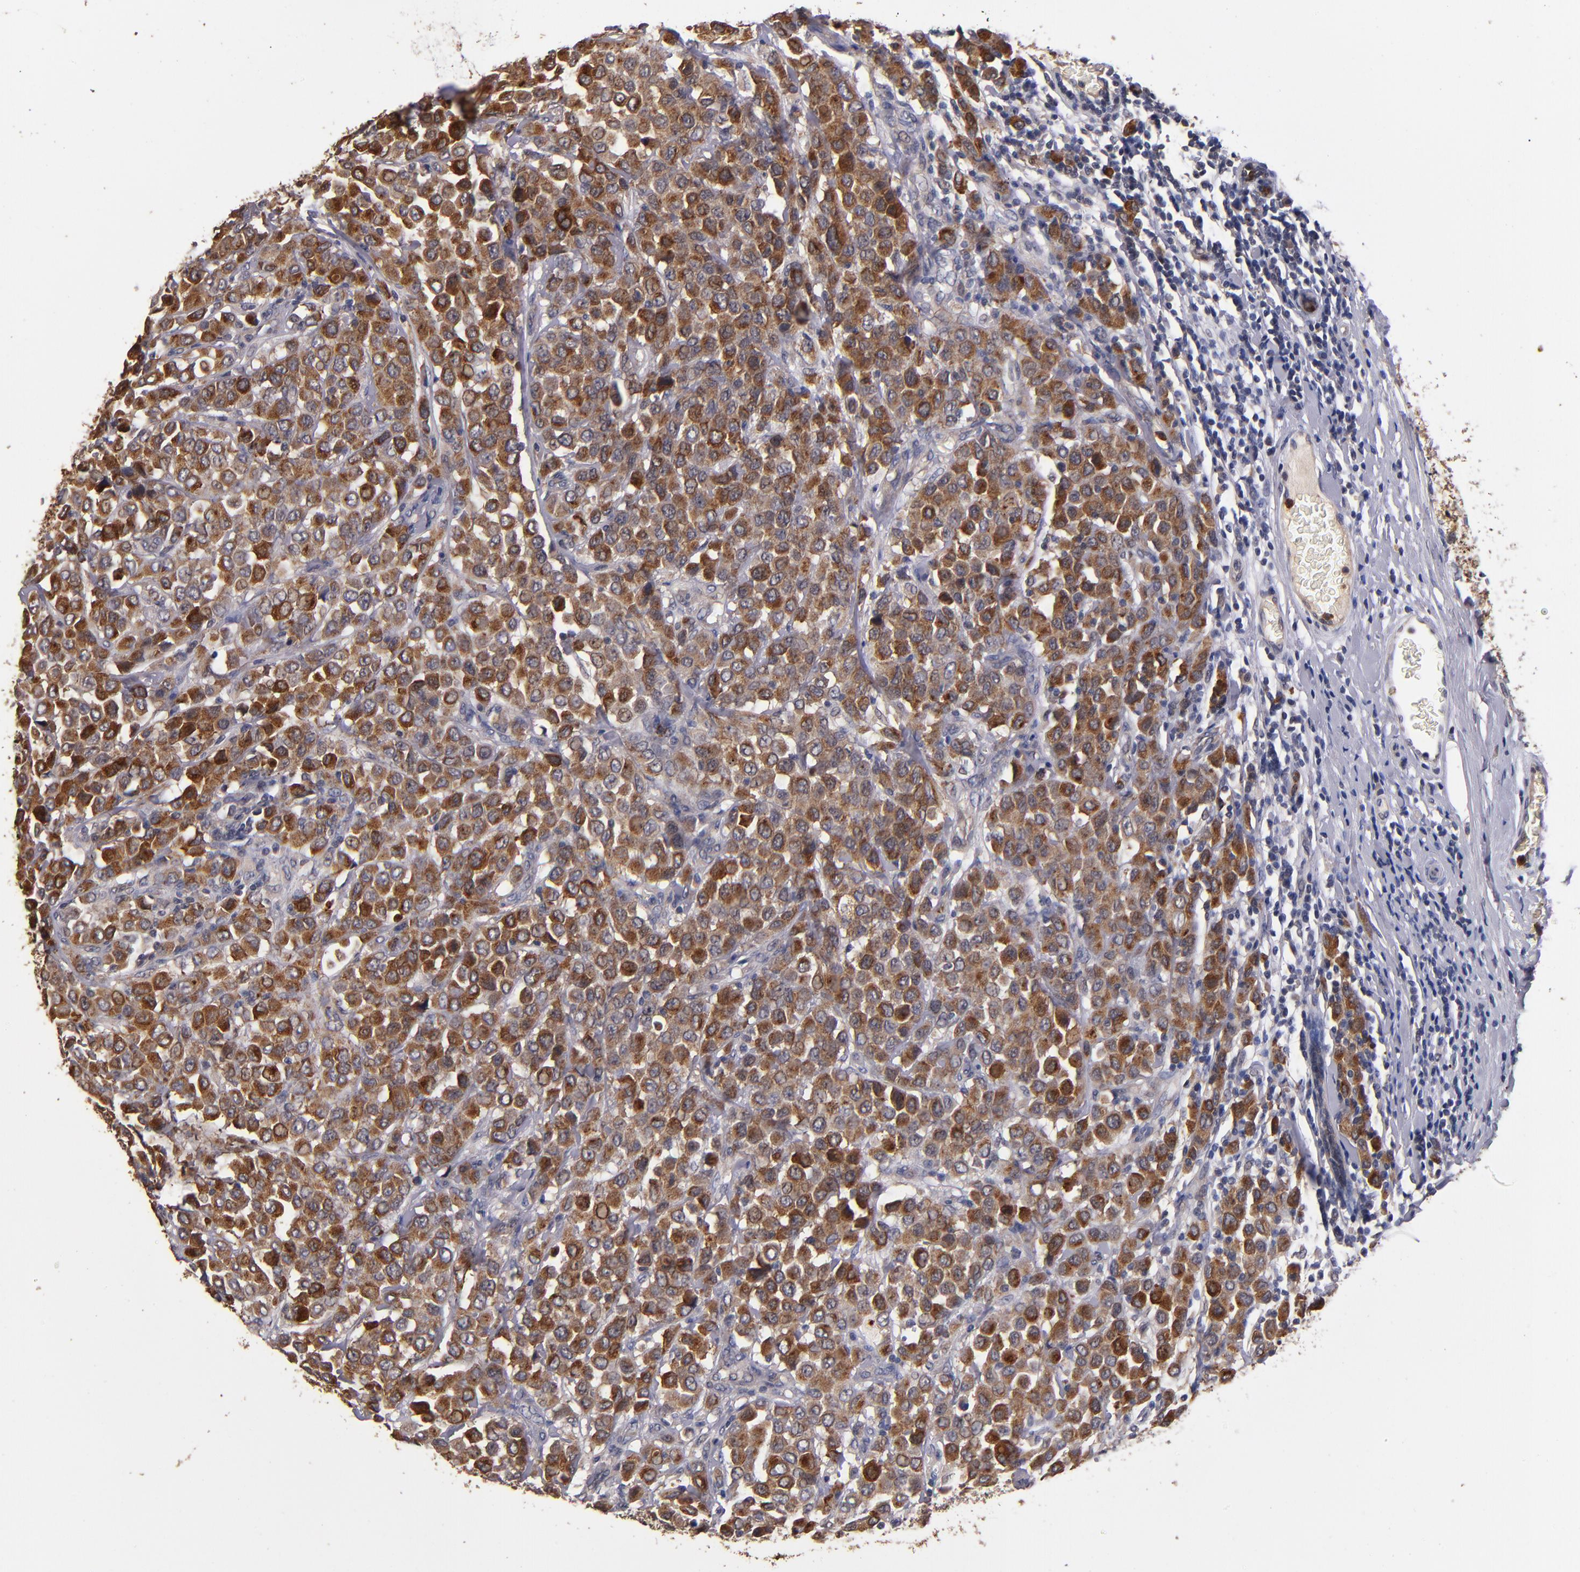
{"staining": {"intensity": "strong", "quantity": "25%-75%", "location": "cytoplasmic/membranous"}, "tissue": "breast cancer", "cell_type": "Tumor cells", "image_type": "cancer", "snomed": [{"axis": "morphology", "description": "Duct carcinoma"}, {"axis": "topography", "description": "Breast"}], "caption": "Immunohistochemistry (IHC) of human breast cancer (invasive ductal carcinoma) demonstrates high levels of strong cytoplasmic/membranous expression in about 25%-75% of tumor cells.", "gene": "TTLL12", "patient": {"sex": "female", "age": 61}}